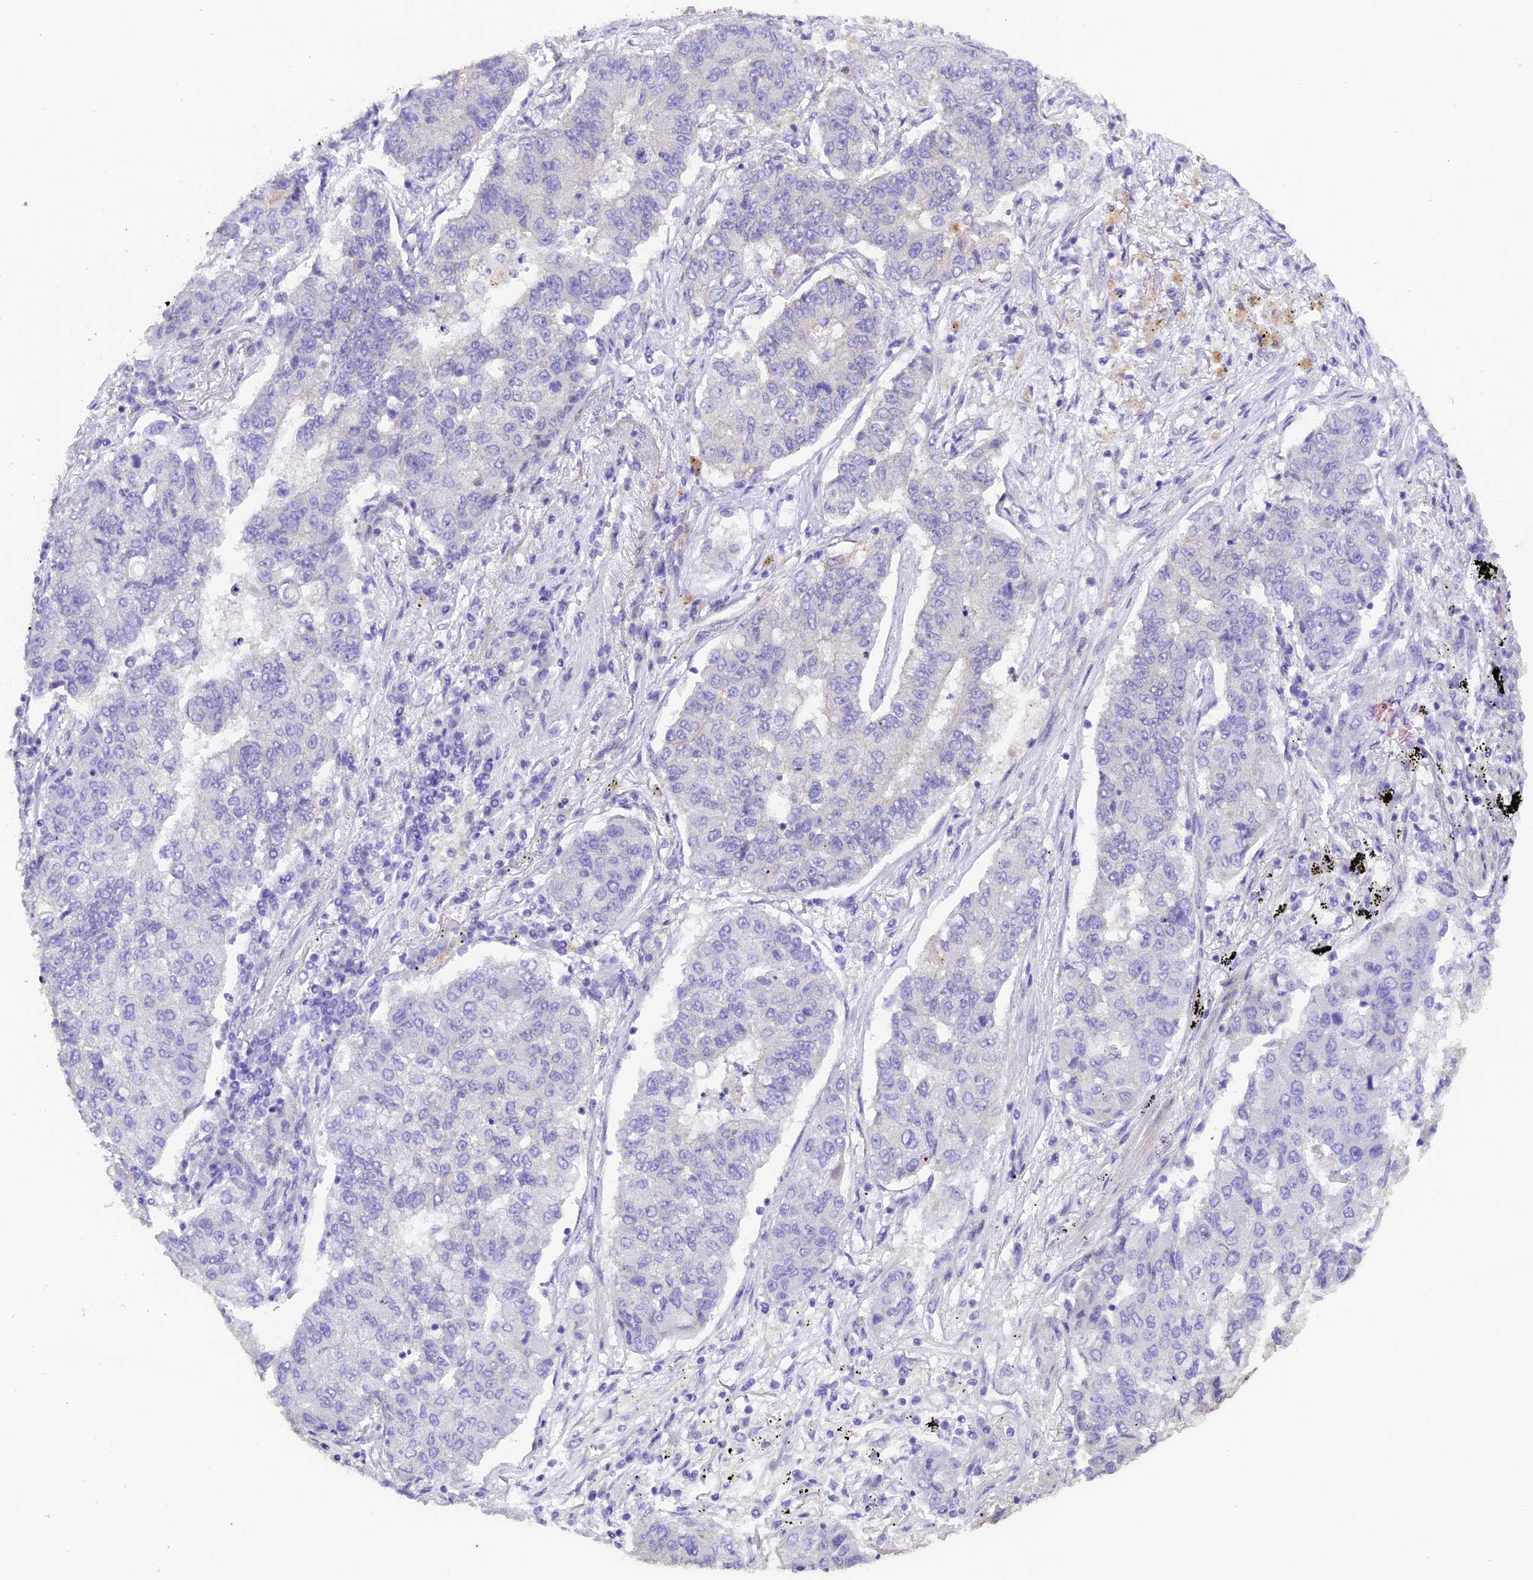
{"staining": {"intensity": "negative", "quantity": "none", "location": "none"}, "tissue": "lung cancer", "cell_type": "Tumor cells", "image_type": "cancer", "snomed": [{"axis": "morphology", "description": "Squamous cell carcinoma, NOS"}, {"axis": "topography", "description": "Lung"}], "caption": "The histopathology image demonstrates no staining of tumor cells in lung cancer.", "gene": "NCK2", "patient": {"sex": "male", "age": 74}}